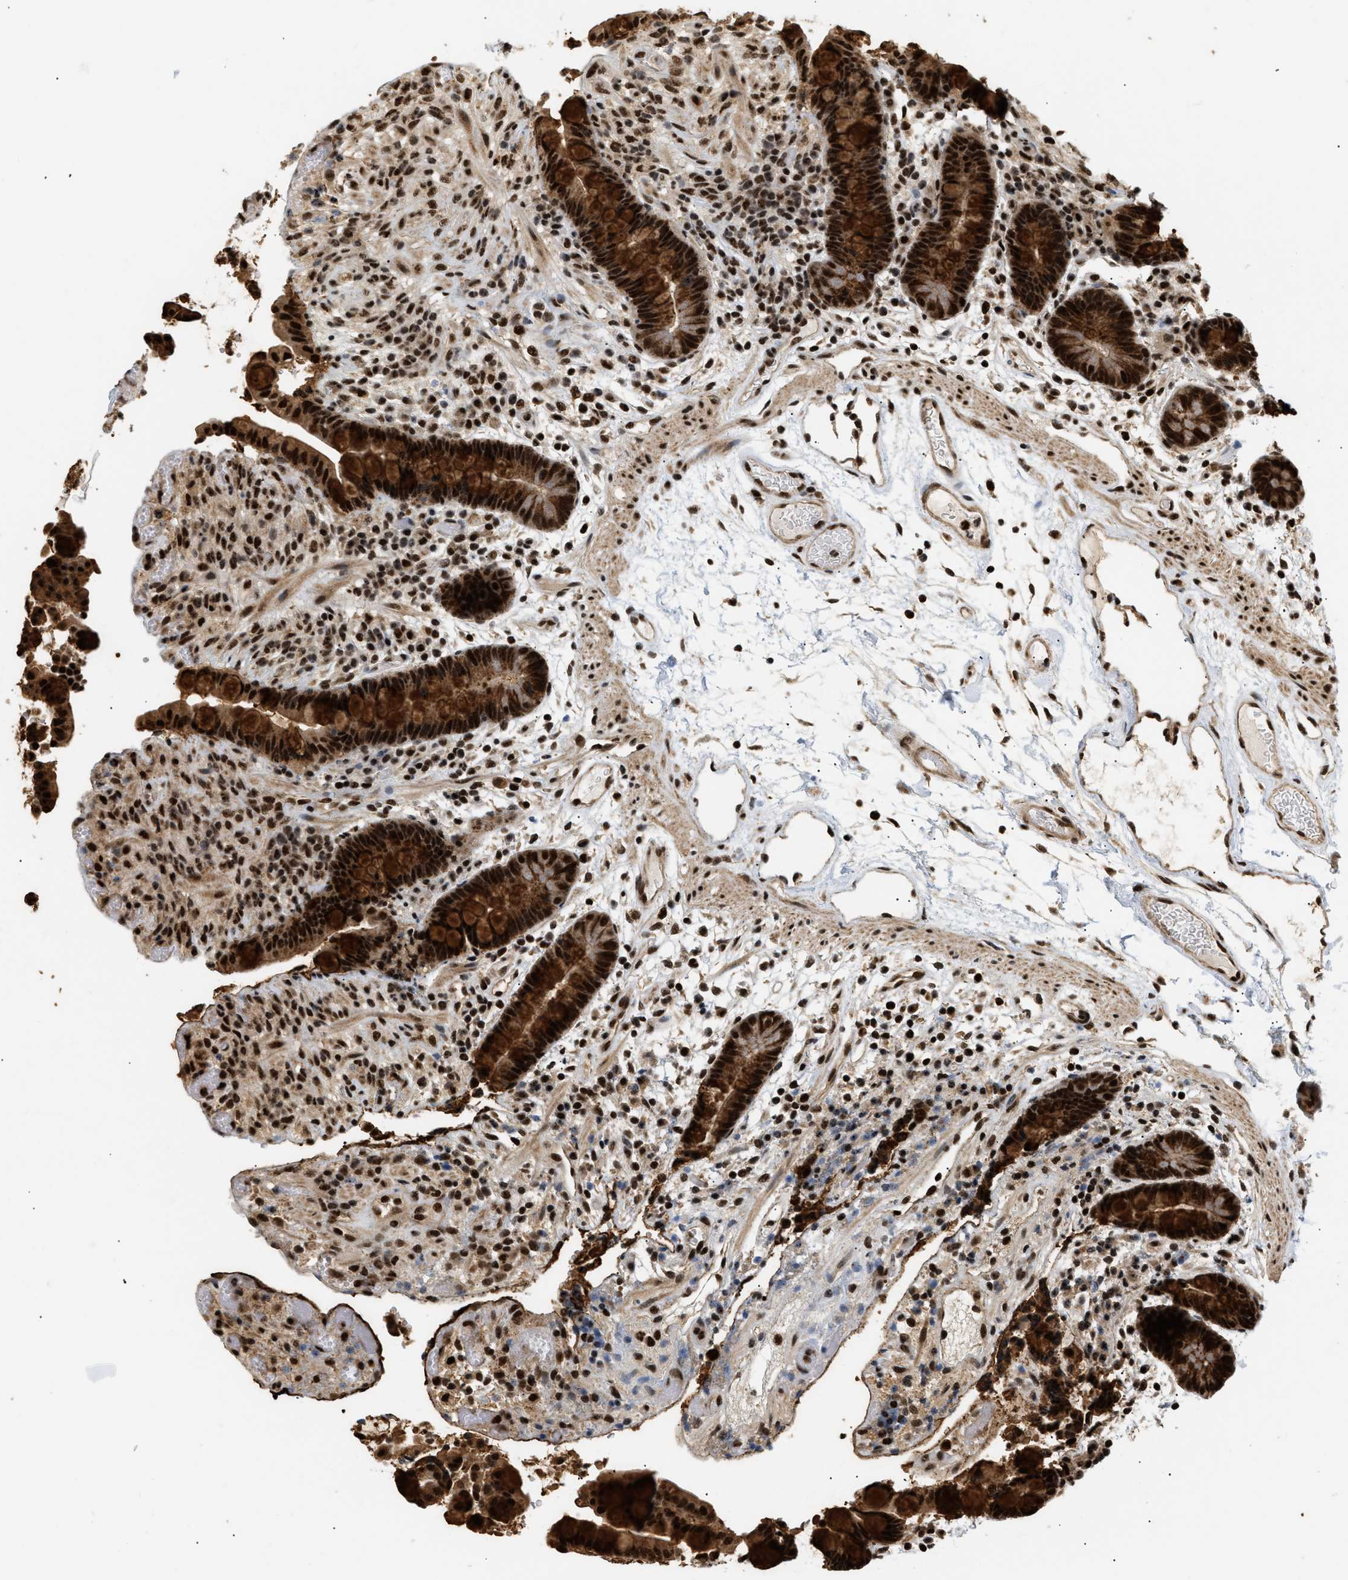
{"staining": {"intensity": "strong", "quantity": ">75%", "location": "cytoplasmic/membranous,nuclear"}, "tissue": "colon", "cell_type": "Endothelial cells", "image_type": "normal", "snomed": [{"axis": "morphology", "description": "Normal tissue, NOS"}, {"axis": "topography", "description": "Colon"}], "caption": "Immunohistochemistry (IHC) staining of benign colon, which demonstrates high levels of strong cytoplasmic/membranous,nuclear expression in approximately >75% of endothelial cells indicating strong cytoplasmic/membranous,nuclear protein staining. The staining was performed using DAB (brown) for protein detection and nuclei were counterstained in hematoxylin (blue).", "gene": "RBM5", "patient": {"sex": "male", "age": 73}}